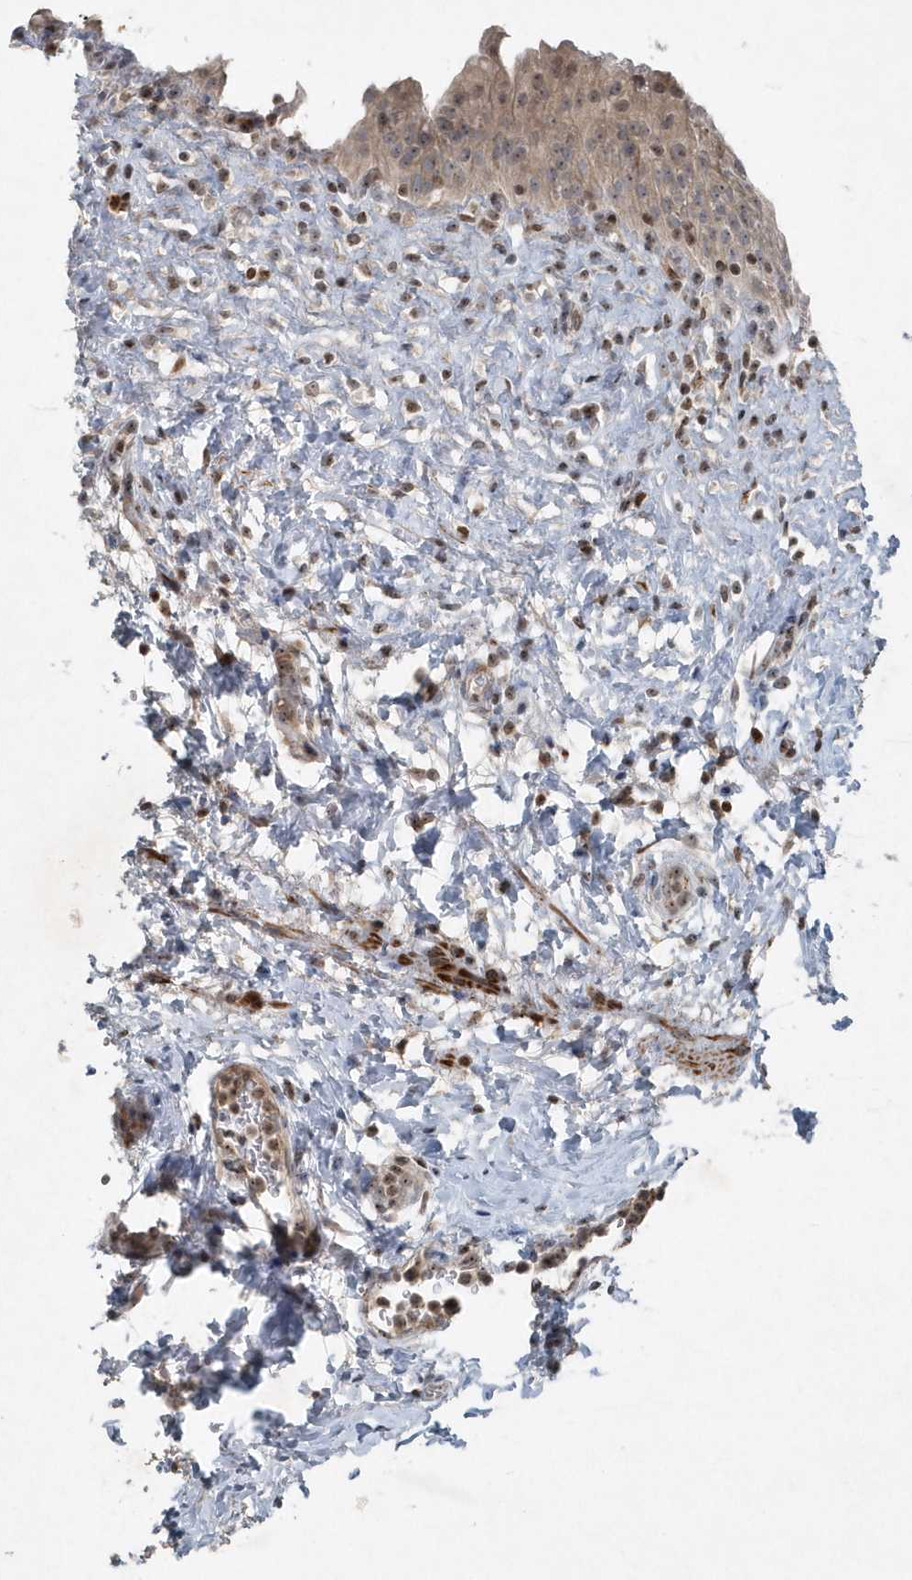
{"staining": {"intensity": "weak", "quantity": "25%-75%", "location": "cytoplasmic/membranous,nuclear"}, "tissue": "urinary bladder", "cell_type": "Urothelial cells", "image_type": "normal", "snomed": [{"axis": "morphology", "description": "Normal tissue, NOS"}, {"axis": "topography", "description": "Urinary bladder"}], "caption": "Immunohistochemical staining of normal urinary bladder exhibits 25%-75% levels of weak cytoplasmic/membranous,nuclear protein positivity in approximately 25%-75% of urothelial cells.", "gene": "QTRT2", "patient": {"sex": "female", "age": 27}}